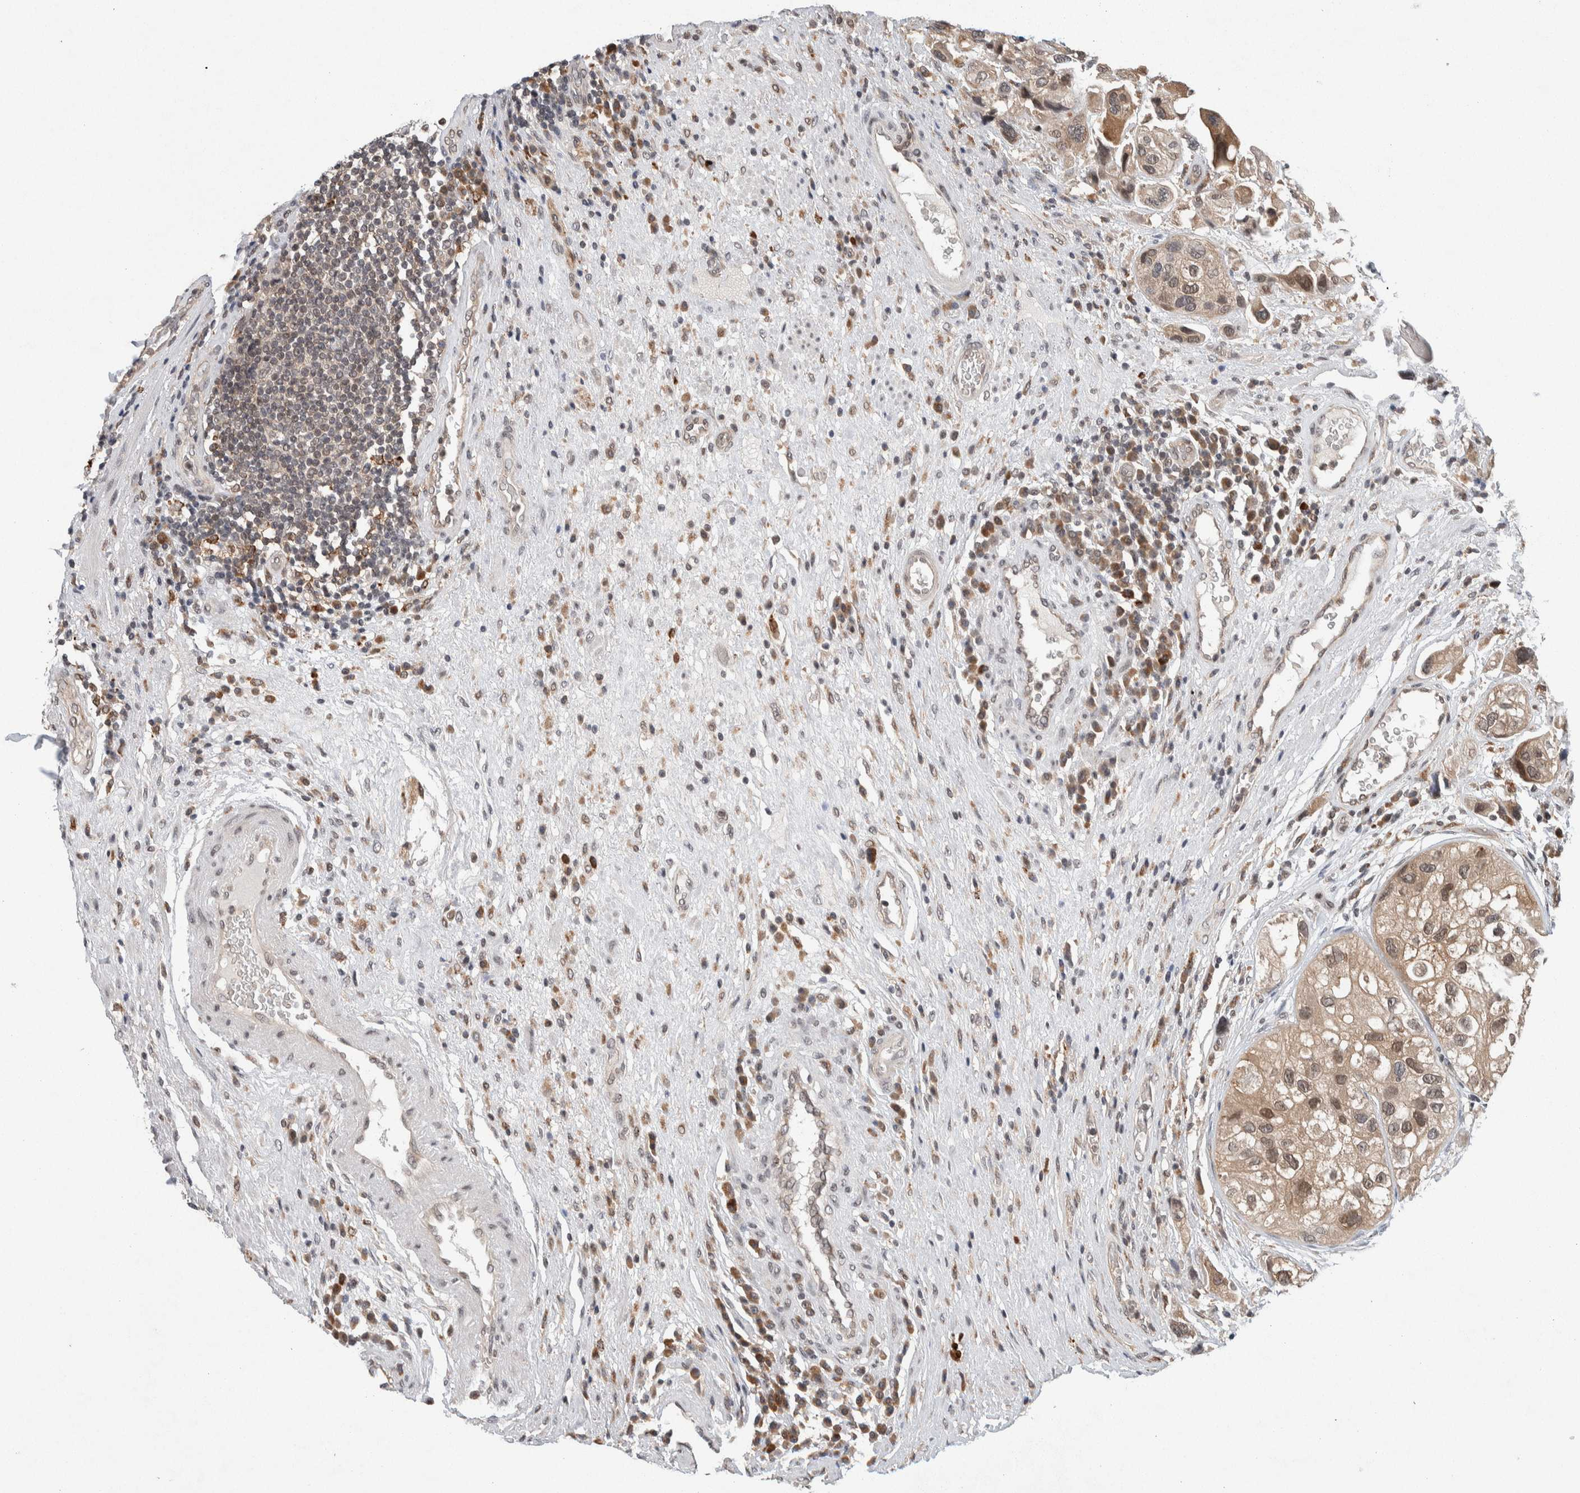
{"staining": {"intensity": "weak", "quantity": ">75%", "location": "cytoplasmic/membranous,nuclear"}, "tissue": "urothelial cancer", "cell_type": "Tumor cells", "image_type": "cancer", "snomed": [{"axis": "morphology", "description": "Urothelial carcinoma, High grade"}, {"axis": "topography", "description": "Urinary bladder"}], "caption": "DAB (3,3'-diaminobenzidine) immunohistochemical staining of urothelial cancer demonstrates weak cytoplasmic/membranous and nuclear protein expression in approximately >75% of tumor cells.", "gene": "KCNK1", "patient": {"sex": "female", "age": 64}}